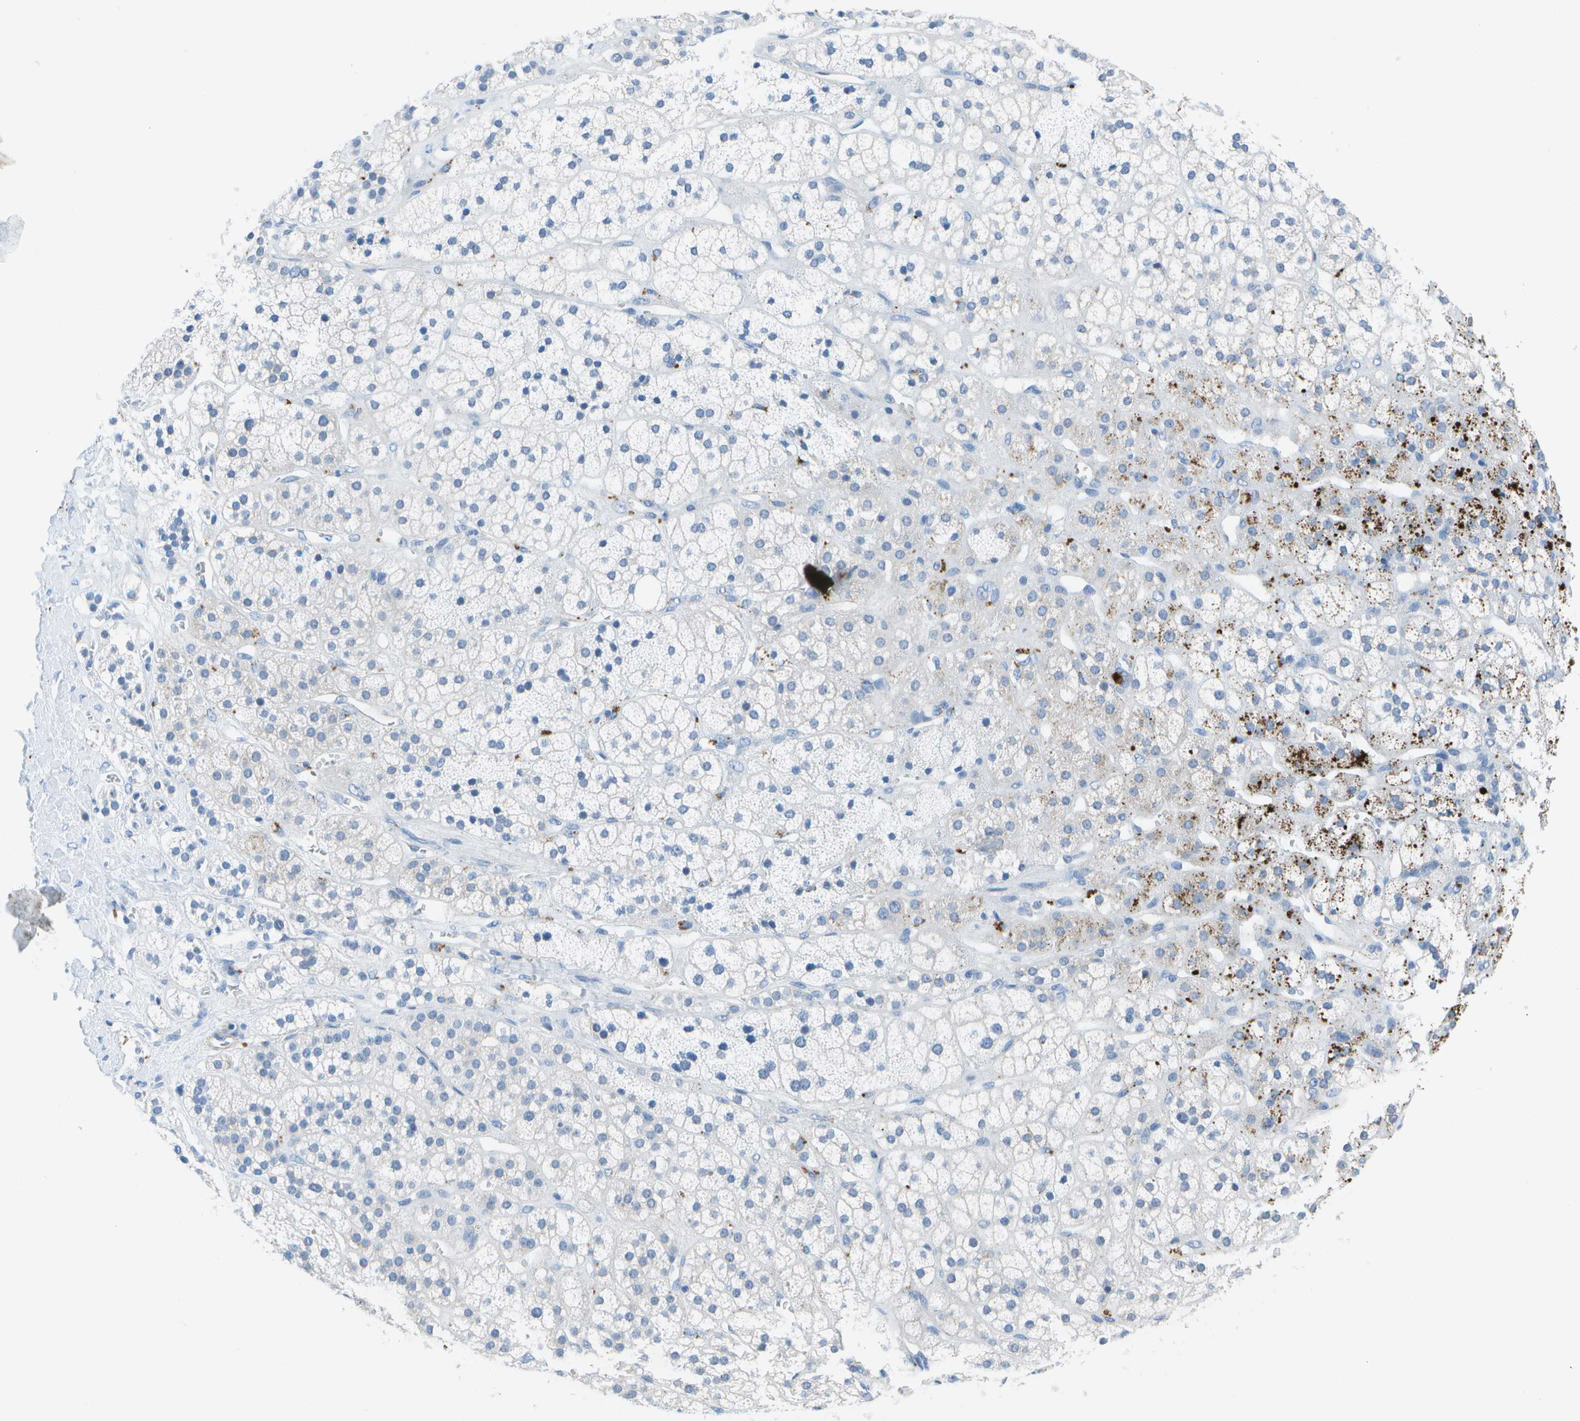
{"staining": {"intensity": "weak", "quantity": "<25%", "location": "cytoplasmic/membranous"}, "tissue": "adrenal gland", "cell_type": "Glandular cells", "image_type": "normal", "snomed": [{"axis": "morphology", "description": "Normal tissue, NOS"}, {"axis": "topography", "description": "Adrenal gland"}], "caption": "Adrenal gland was stained to show a protein in brown. There is no significant staining in glandular cells. (DAB (3,3'-diaminobenzidine) immunohistochemistry (IHC) with hematoxylin counter stain).", "gene": "DCT", "patient": {"sex": "male", "age": 56}}